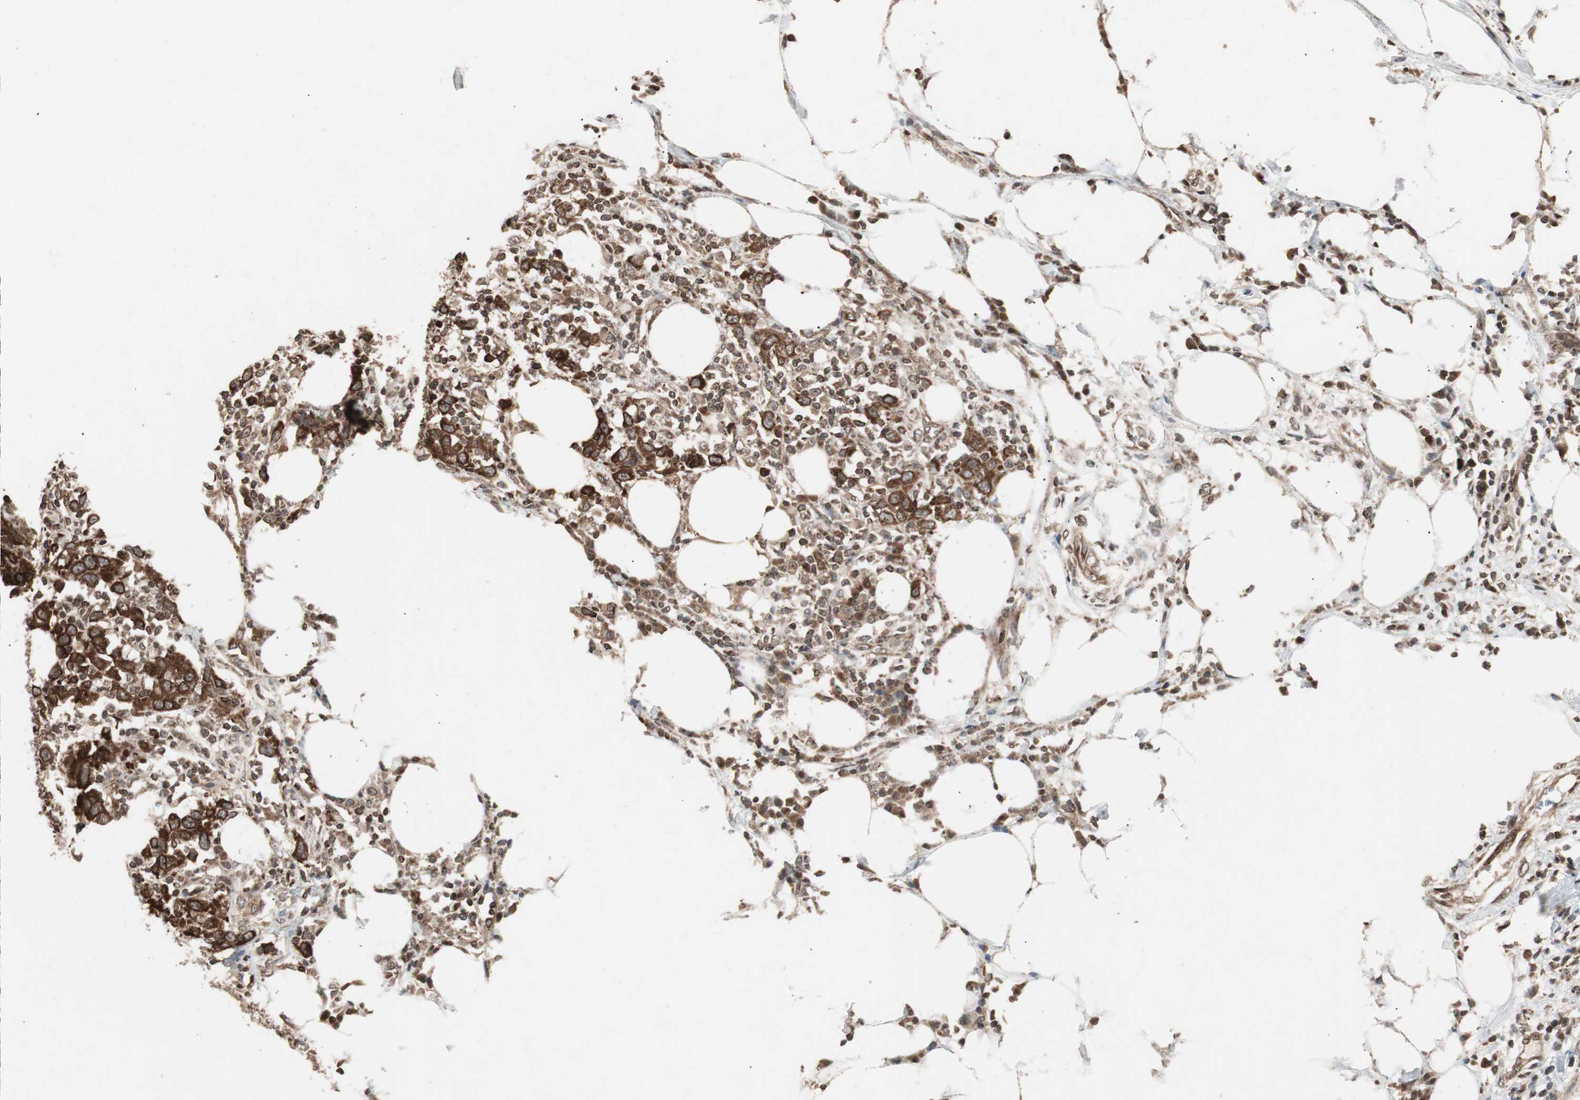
{"staining": {"intensity": "strong", "quantity": ">75%", "location": "cytoplasmic/membranous"}, "tissue": "urothelial cancer", "cell_type": "Tumor cells", "image_type": "cancer", "snomed": [{"axis": "morphology", "description": "Urothelial carcinoma, High grade"}, {"axis": "topography", "description": "Urinary bladder"}], "caption": "This photomicrograph shows urothelial cancer stained with immunohistochemistry (IHC) to label a protein in brown. The cytoplasmic/membranous of tumor cells show strong positivity for the protein. Nuclei are counter-stained blue.", "gene": "ZFC3H1", "patient": {"sex": "male", "age": 61}}